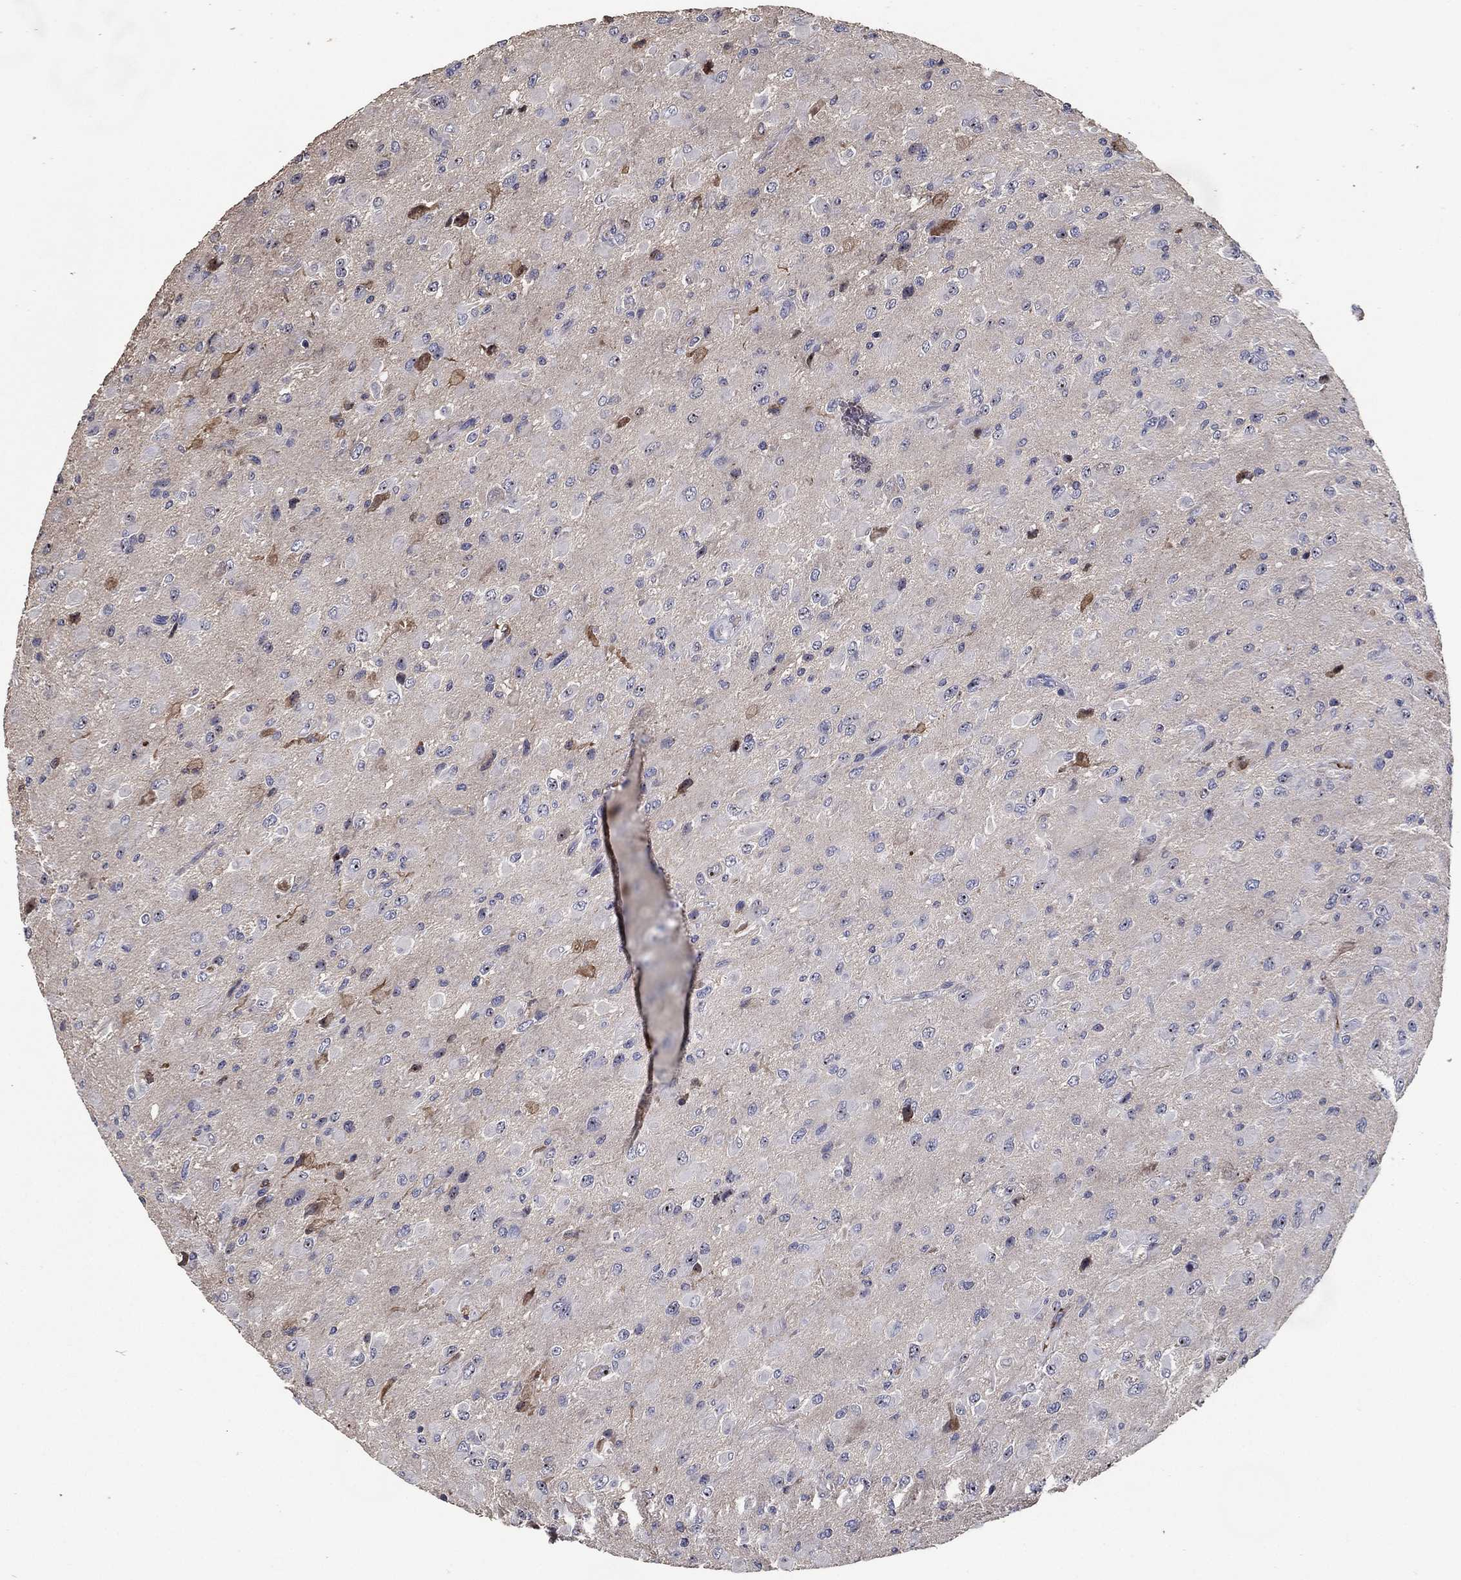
{"staining": {"intensity": "negative", "quantity": "none", "location": "none"}, "tissue": "glioma", "cell_type": "Tumor cells", "image_type": "cancer", "snomed": [{"axis": "morphology", "description": "Glioma, malignant, High grade"}, {"axis": "topography", "description": "Cerebral cortex"}], "caption": "This photomicrograph is of glioma stained with immunohistochemistry to label a protein in brown with the nuclei are counter-stained blue. There is no staining in tumor cells.", "gene": "EFNA1", "patient": {"sex": "male", "age": 35}}